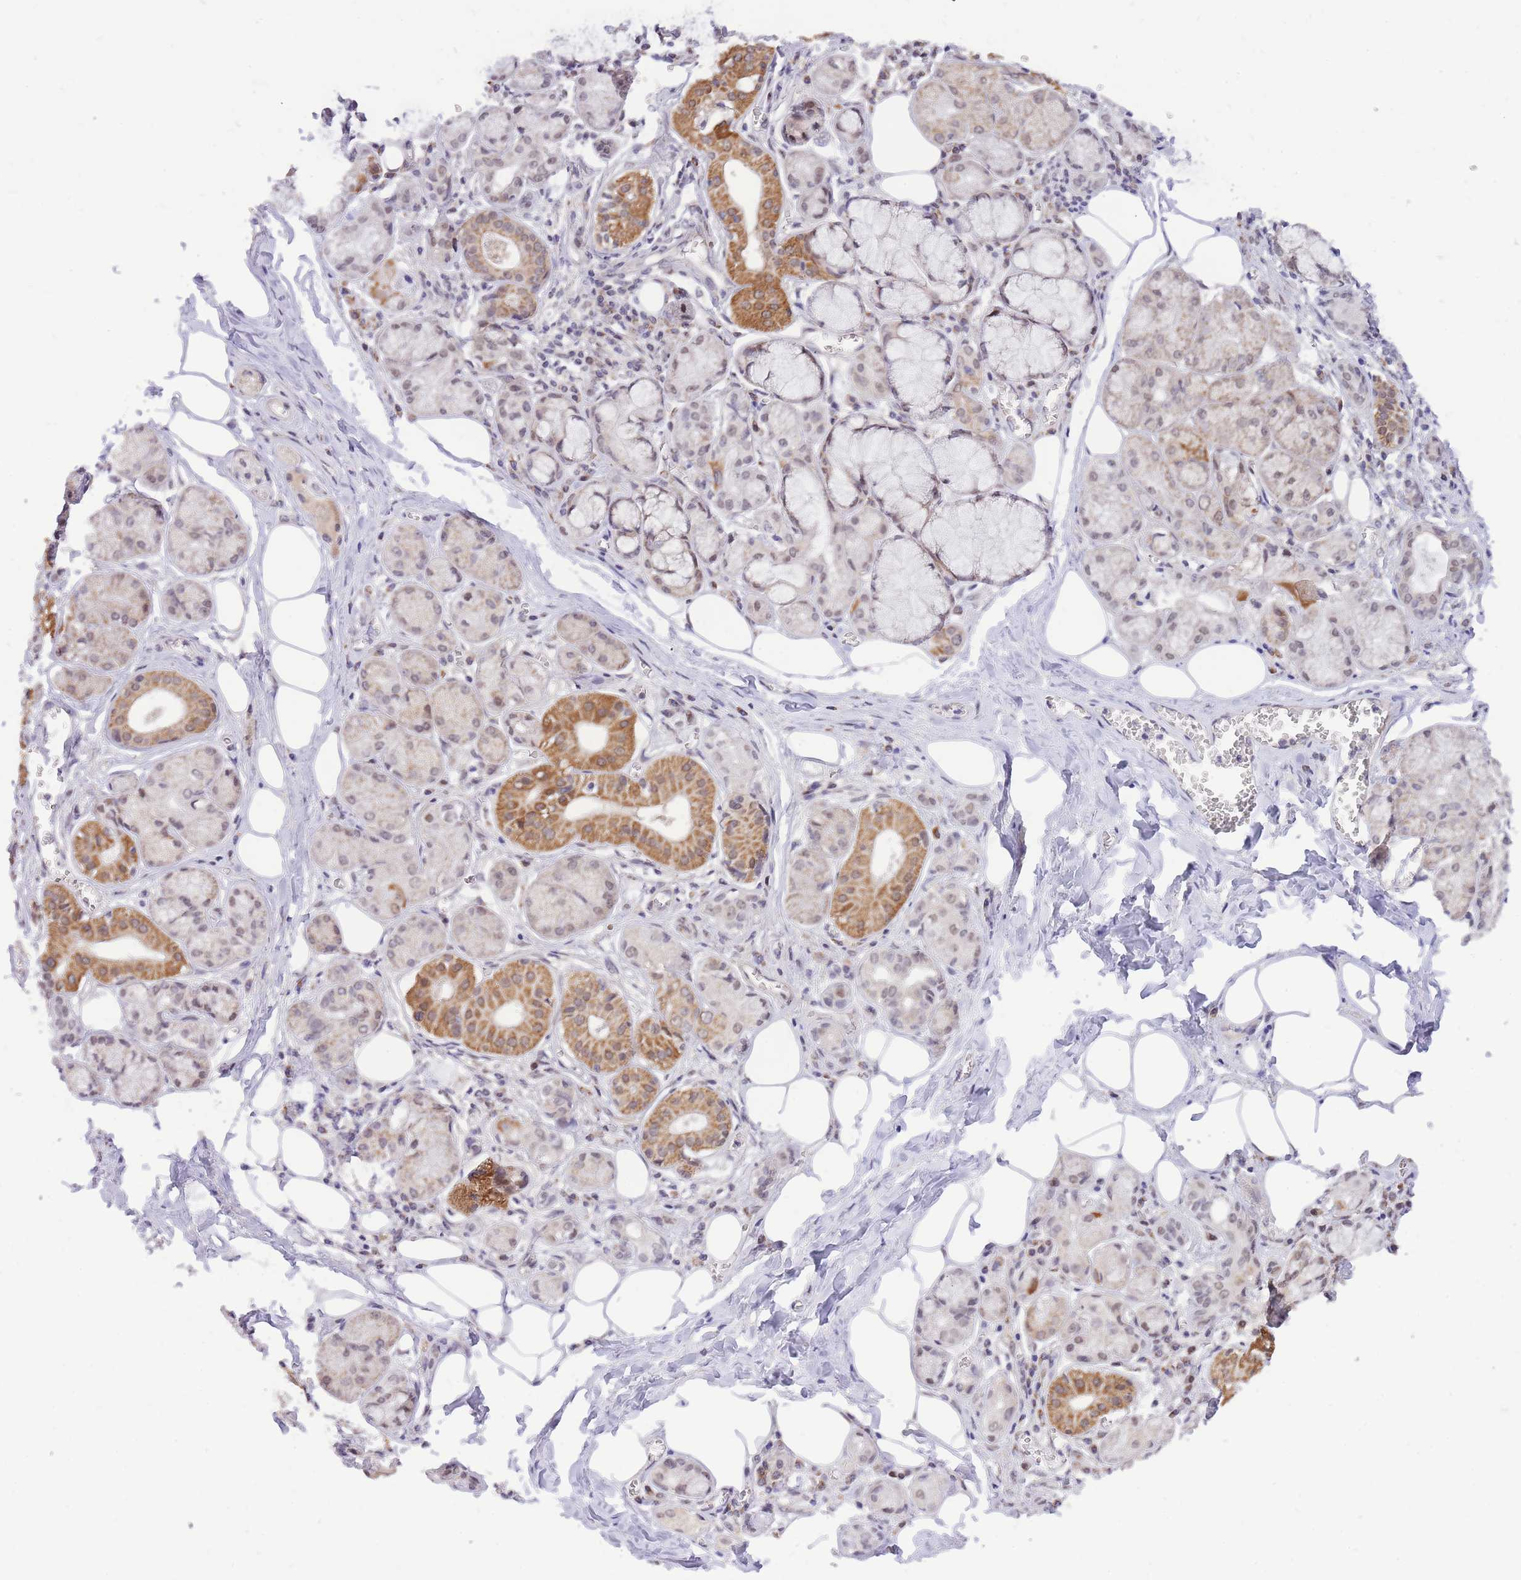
{"staining": {"intensity": "strong", "quantity": "<25%", "location": "cytoplasmic/membranous,nuclear"}, "tissue": "salivary gland", "cell_type": "Glandular cells", "image_type": "normal", "snomed": [{"axis": "morphology", "description": "Normal tissue, NOS"}, {"axis": "topography", "description": "Salivary gland"}], "caption": "Strong cytoplasmic/membranous,nuclear protein positivity is seen in approximately <25% of glandular cells in salivary gland.", "gene": "MINDY2", "patient": {"sex": "male", "age": 74}}